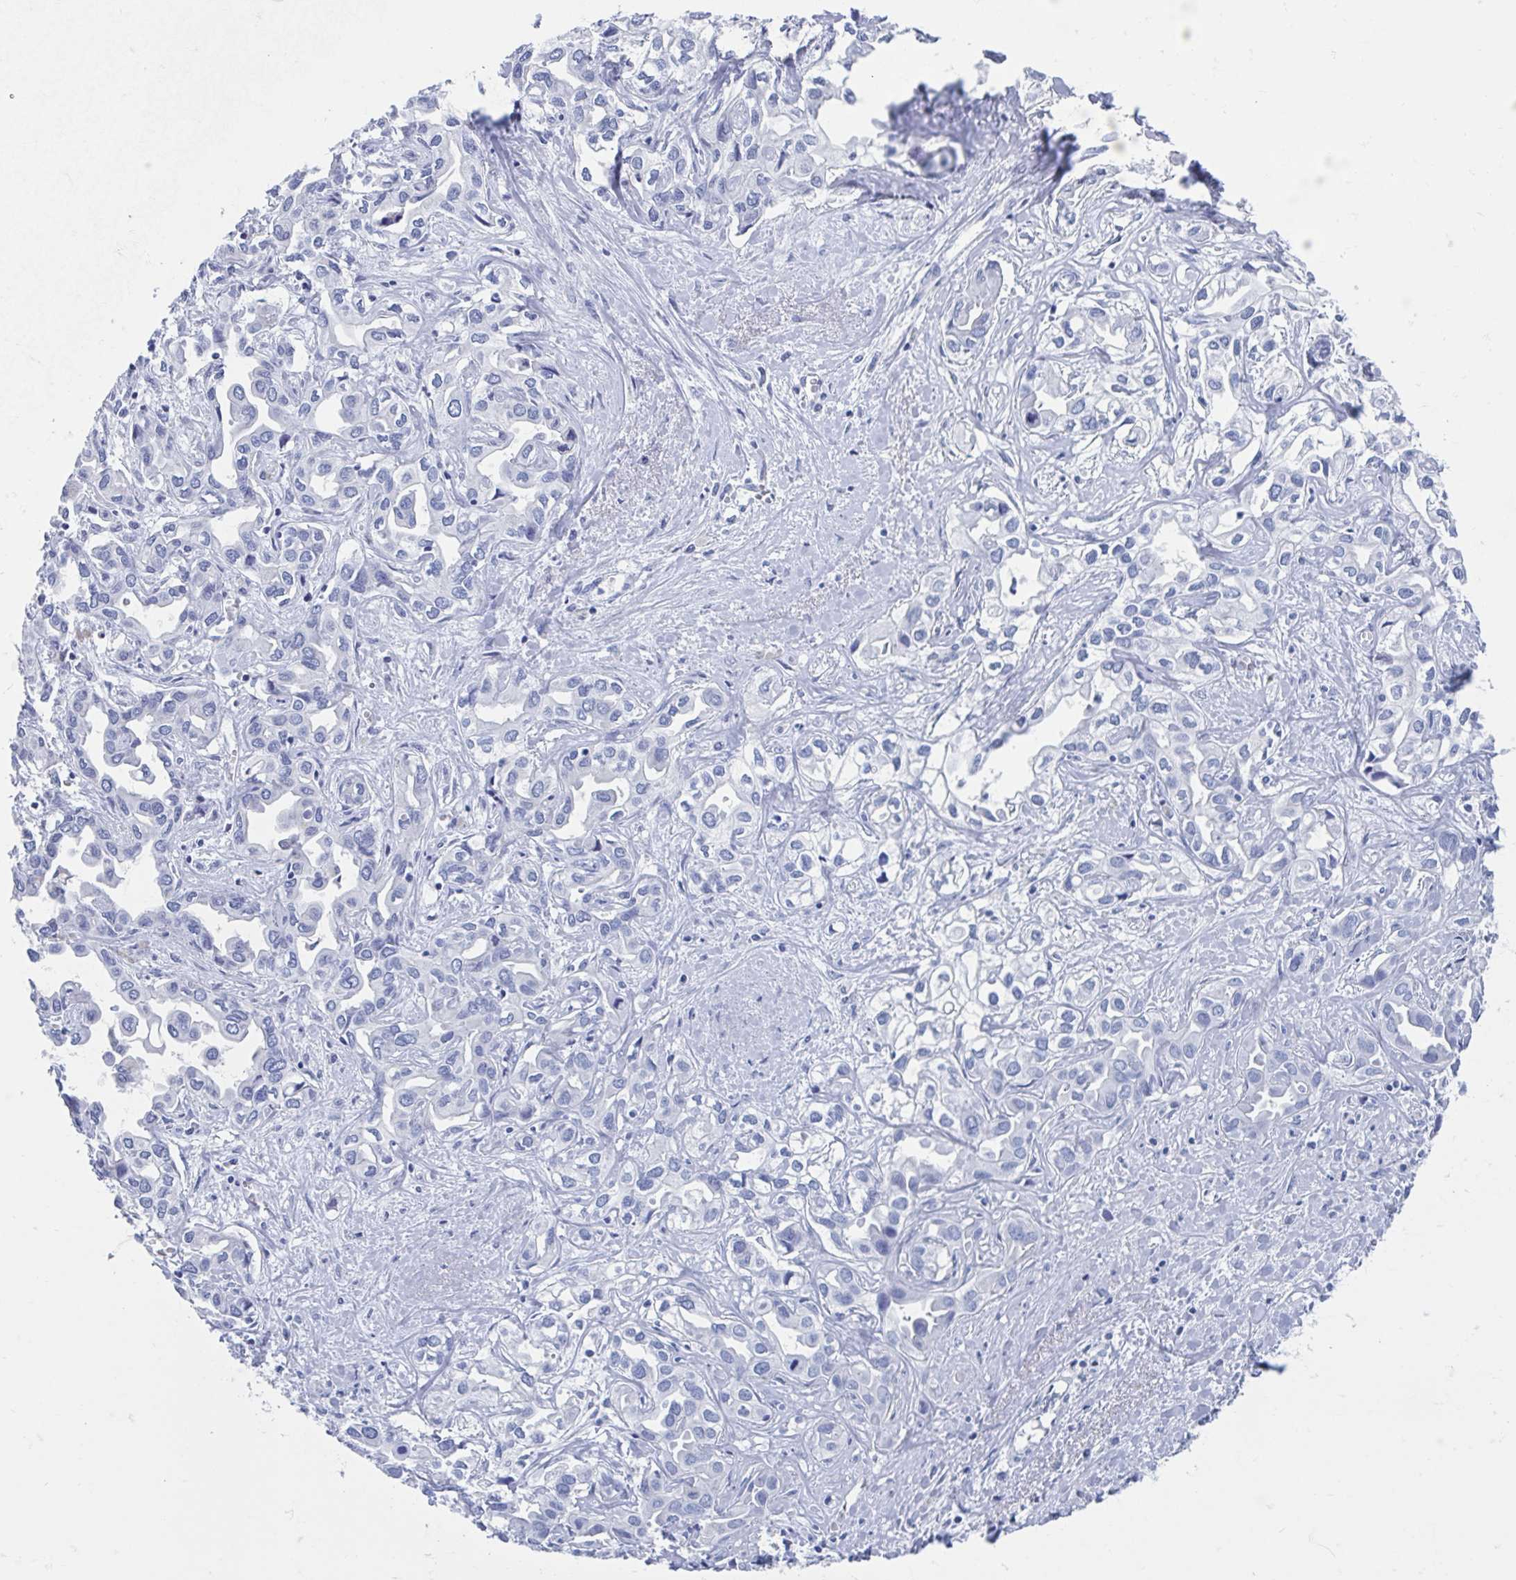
{"staining": {"intensity": "negative", "quantity": "none", "location": "none"}, "tissue": "liver cancer", "cell_type": "Tumor cells", "image_type": "cancer", "snomed": [{"axis": "morphology", "description": "Cholangiocarcinoma"}, {"axis": "topography", "description": "Liver"}], "caption": "A high-resolution histopathology image shows IHC staining of liver cholangiocarcinoma, which shows no significant expression in tumor cells.", "gene": "SHCBP1L", "patient": {"sex": "female", "age": 64}}